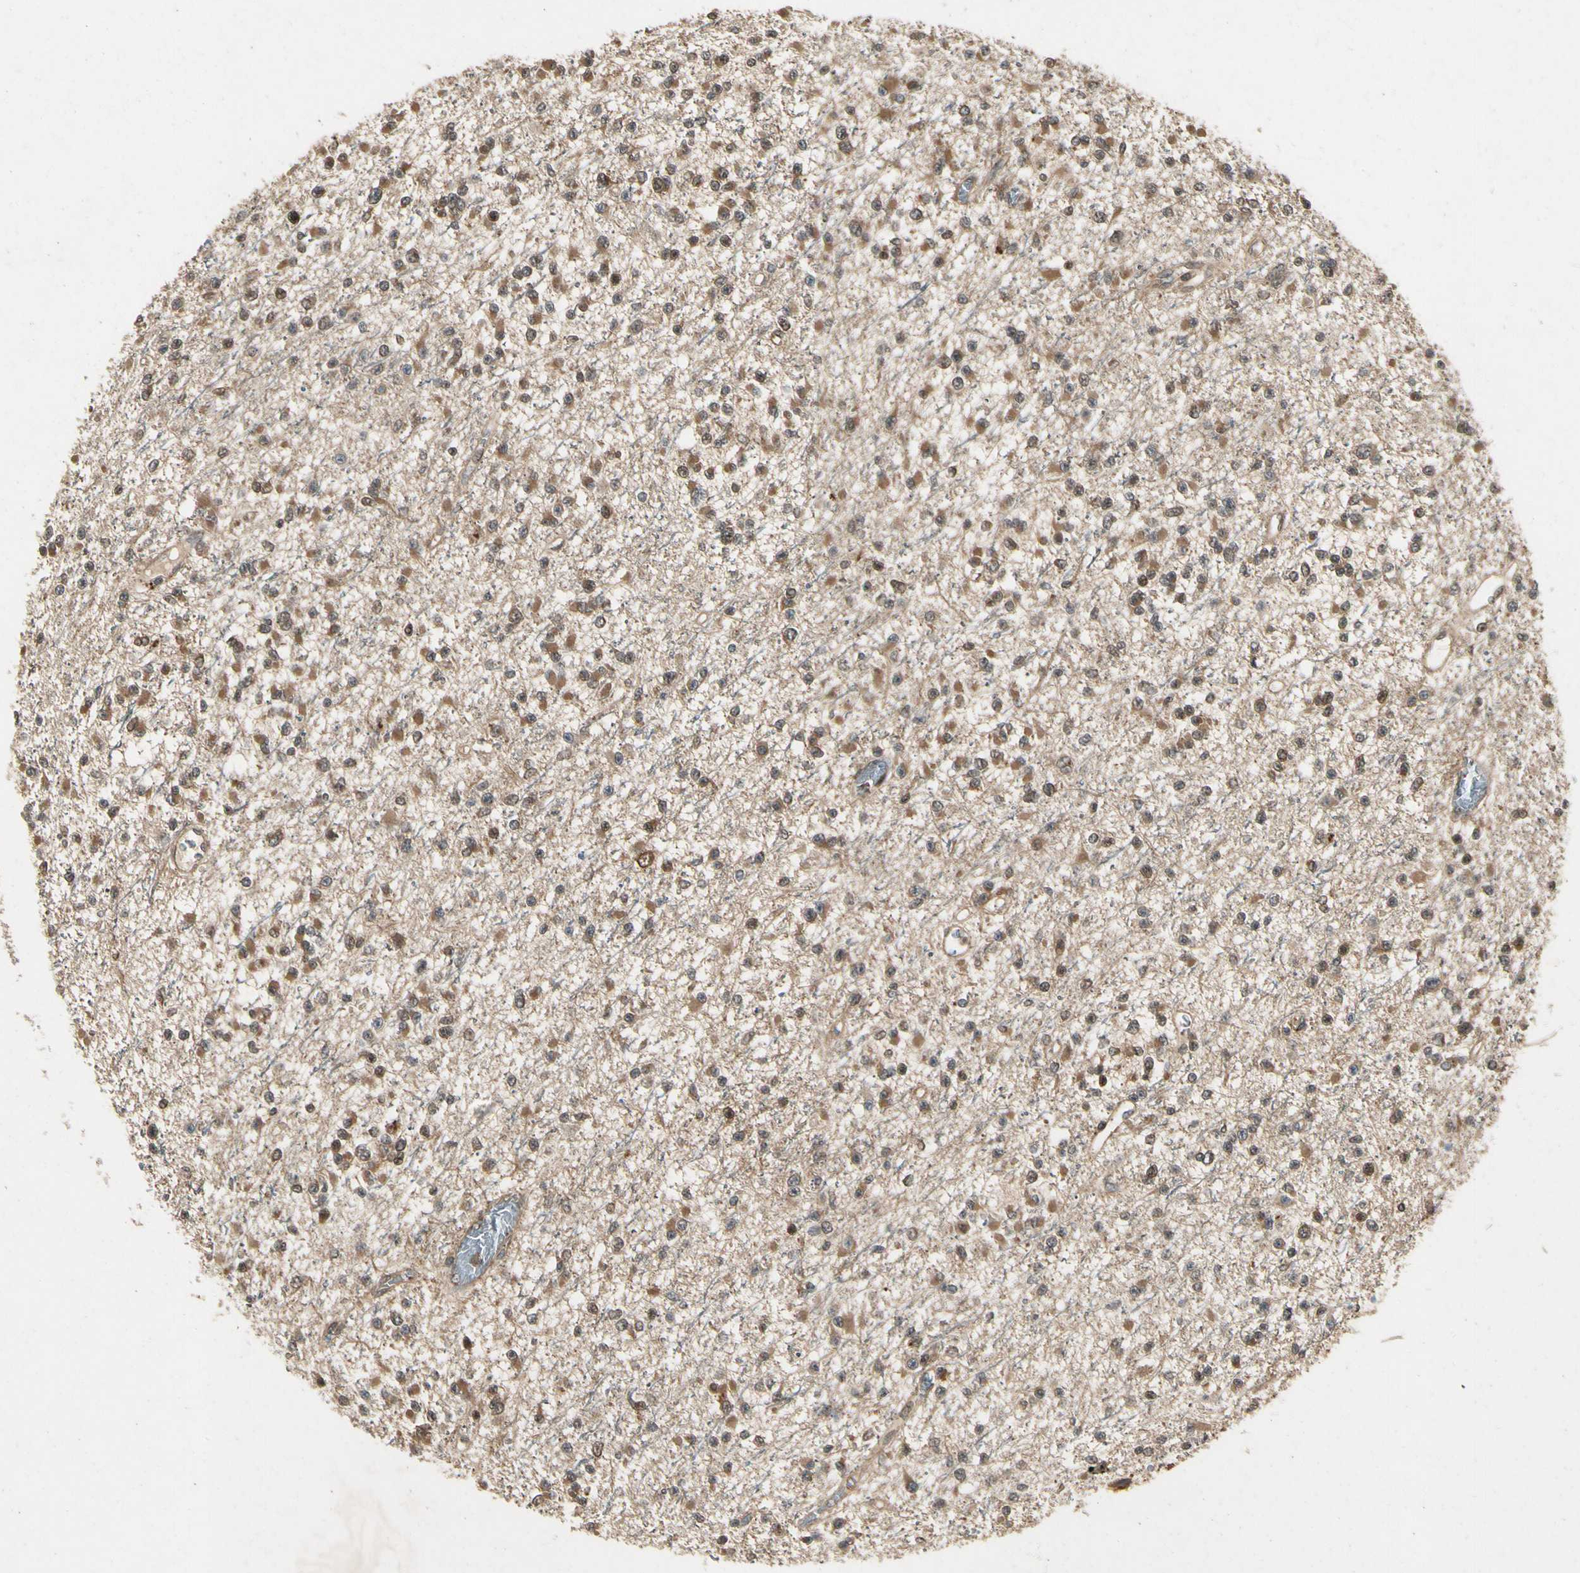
{"staining": {"intensity": "moderate", "quantity": ">75%", "location": "cytoplasmic/membranous"}, "tissue": "glioma", "cell_type": "Tumor cells", "image_type": "cancer", "snomed": [{"axis": "morphology", "description": "Glioma, malignant, Low grade"}, {"axis": "topography", "description": "Brain"}], "caption": "Protein expression analysis of glioma displays moderate cytoplasmic/membranous expression in about >75% of tumor cells. The staining is performed using DAB (3,3'-diaminobenzidine) brown chromogen to label protein expression. The nuclei are counter-stained blue using hematoxylin.", "gene": "YWHAQ", "patient": {"sex": "female", "age": 22}}